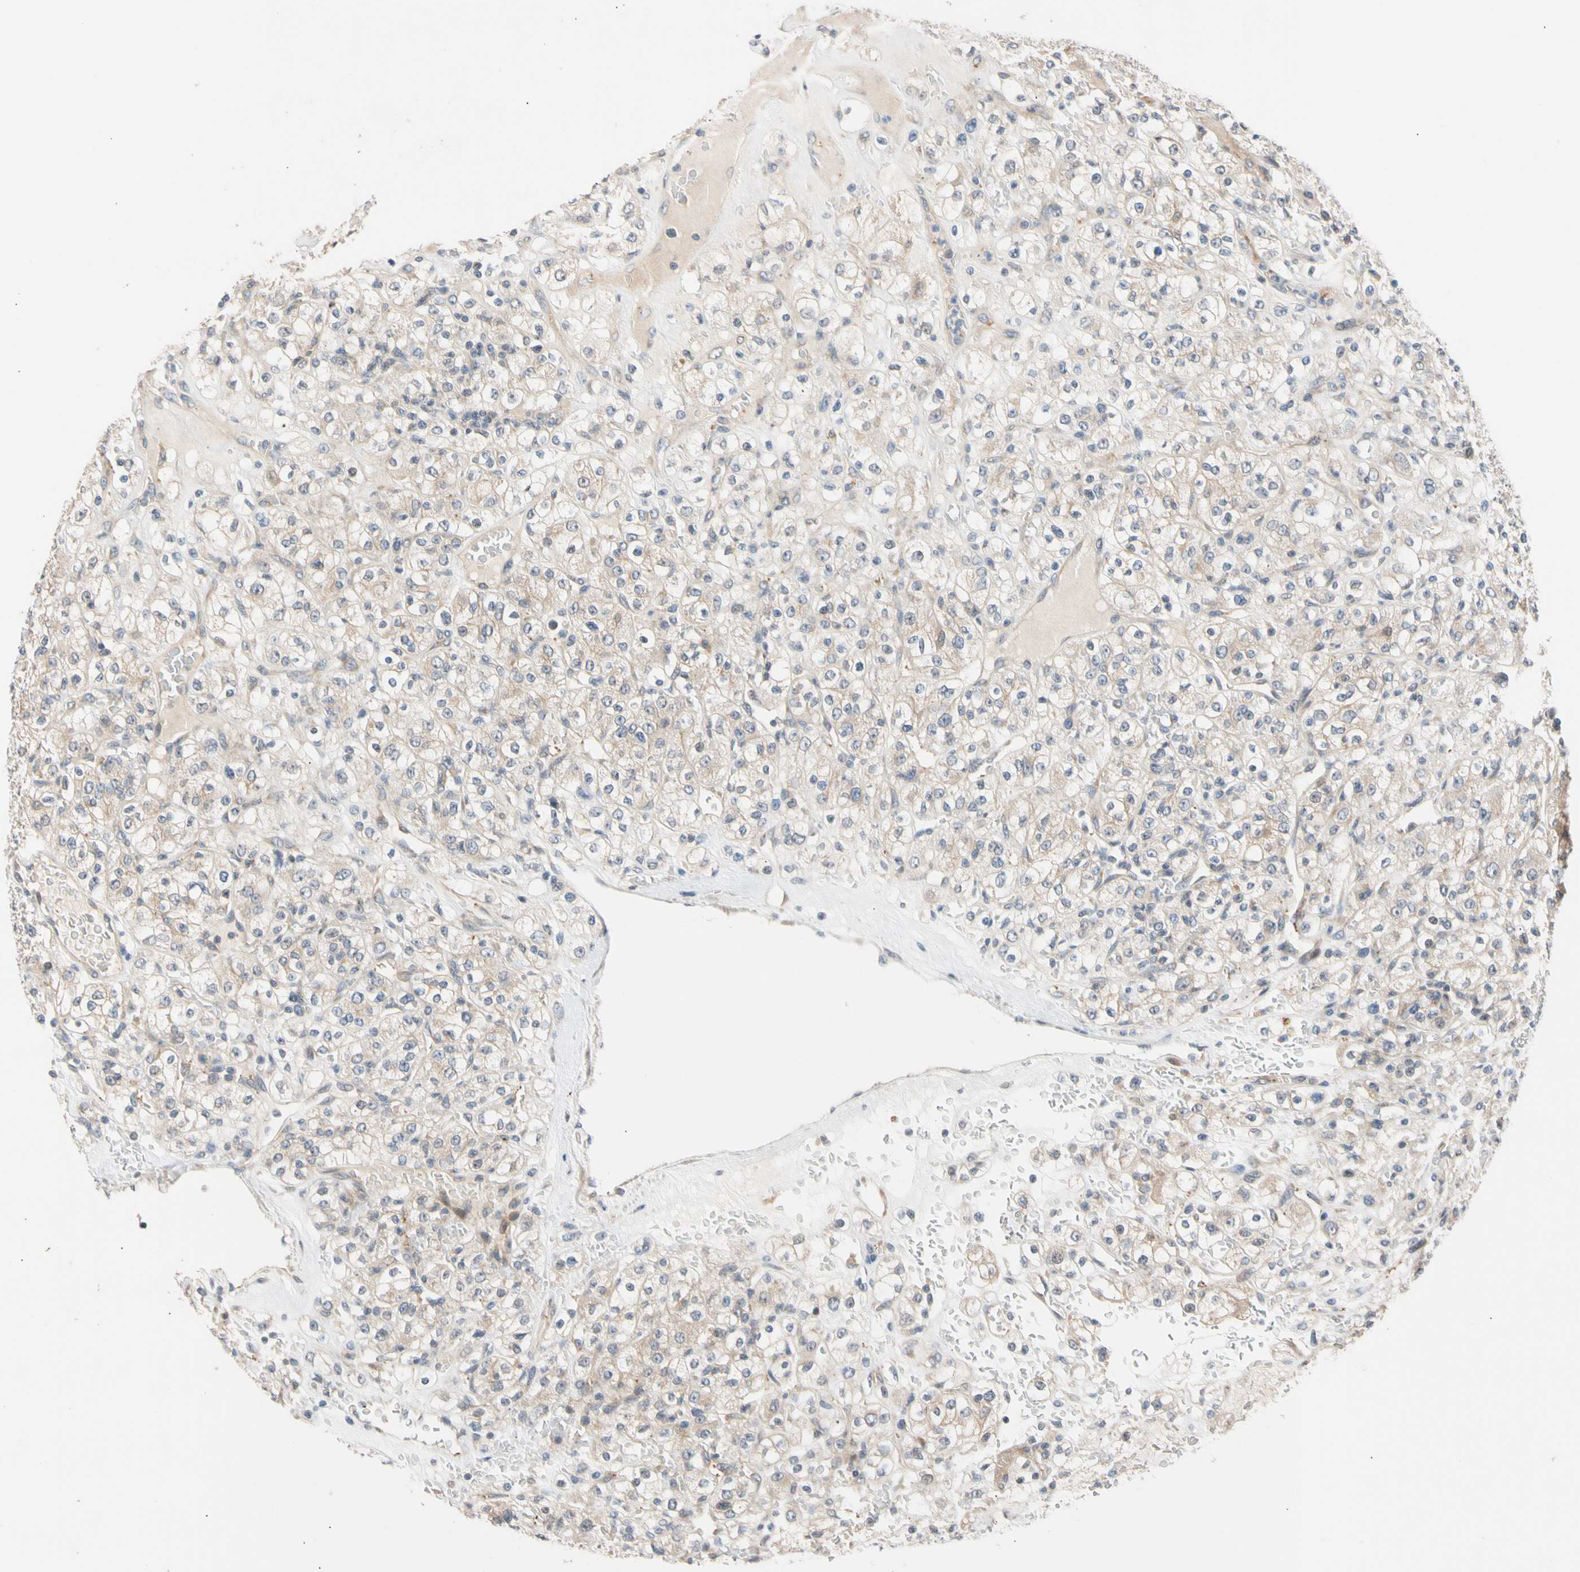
{"staining": {"intensity": "weak", "quantity": ">75%", "location": "cytoplasmic/membranous"}, "tissue": "renal cancer", "cell_type": "Tumor cells", "image_type": "cancer", "snomed": [{"axis": "morphology", "description": "Normal tissue, NOS"}, {"axis": "morphology", "description": "Adenocarcinoma, NOS"}, {"axis": "topography", "description": "Kidney"}], "caption": "Immunohistochemistry (DAB (3,3'-diaminobenzidine)) staining of adenocarcinoma (renal) exhibits weak cytoplasmic/membranous protein expression in about >75% of tumor cells.", "gene": "CNST", "patient": {"sex": "female", "age": 72}}